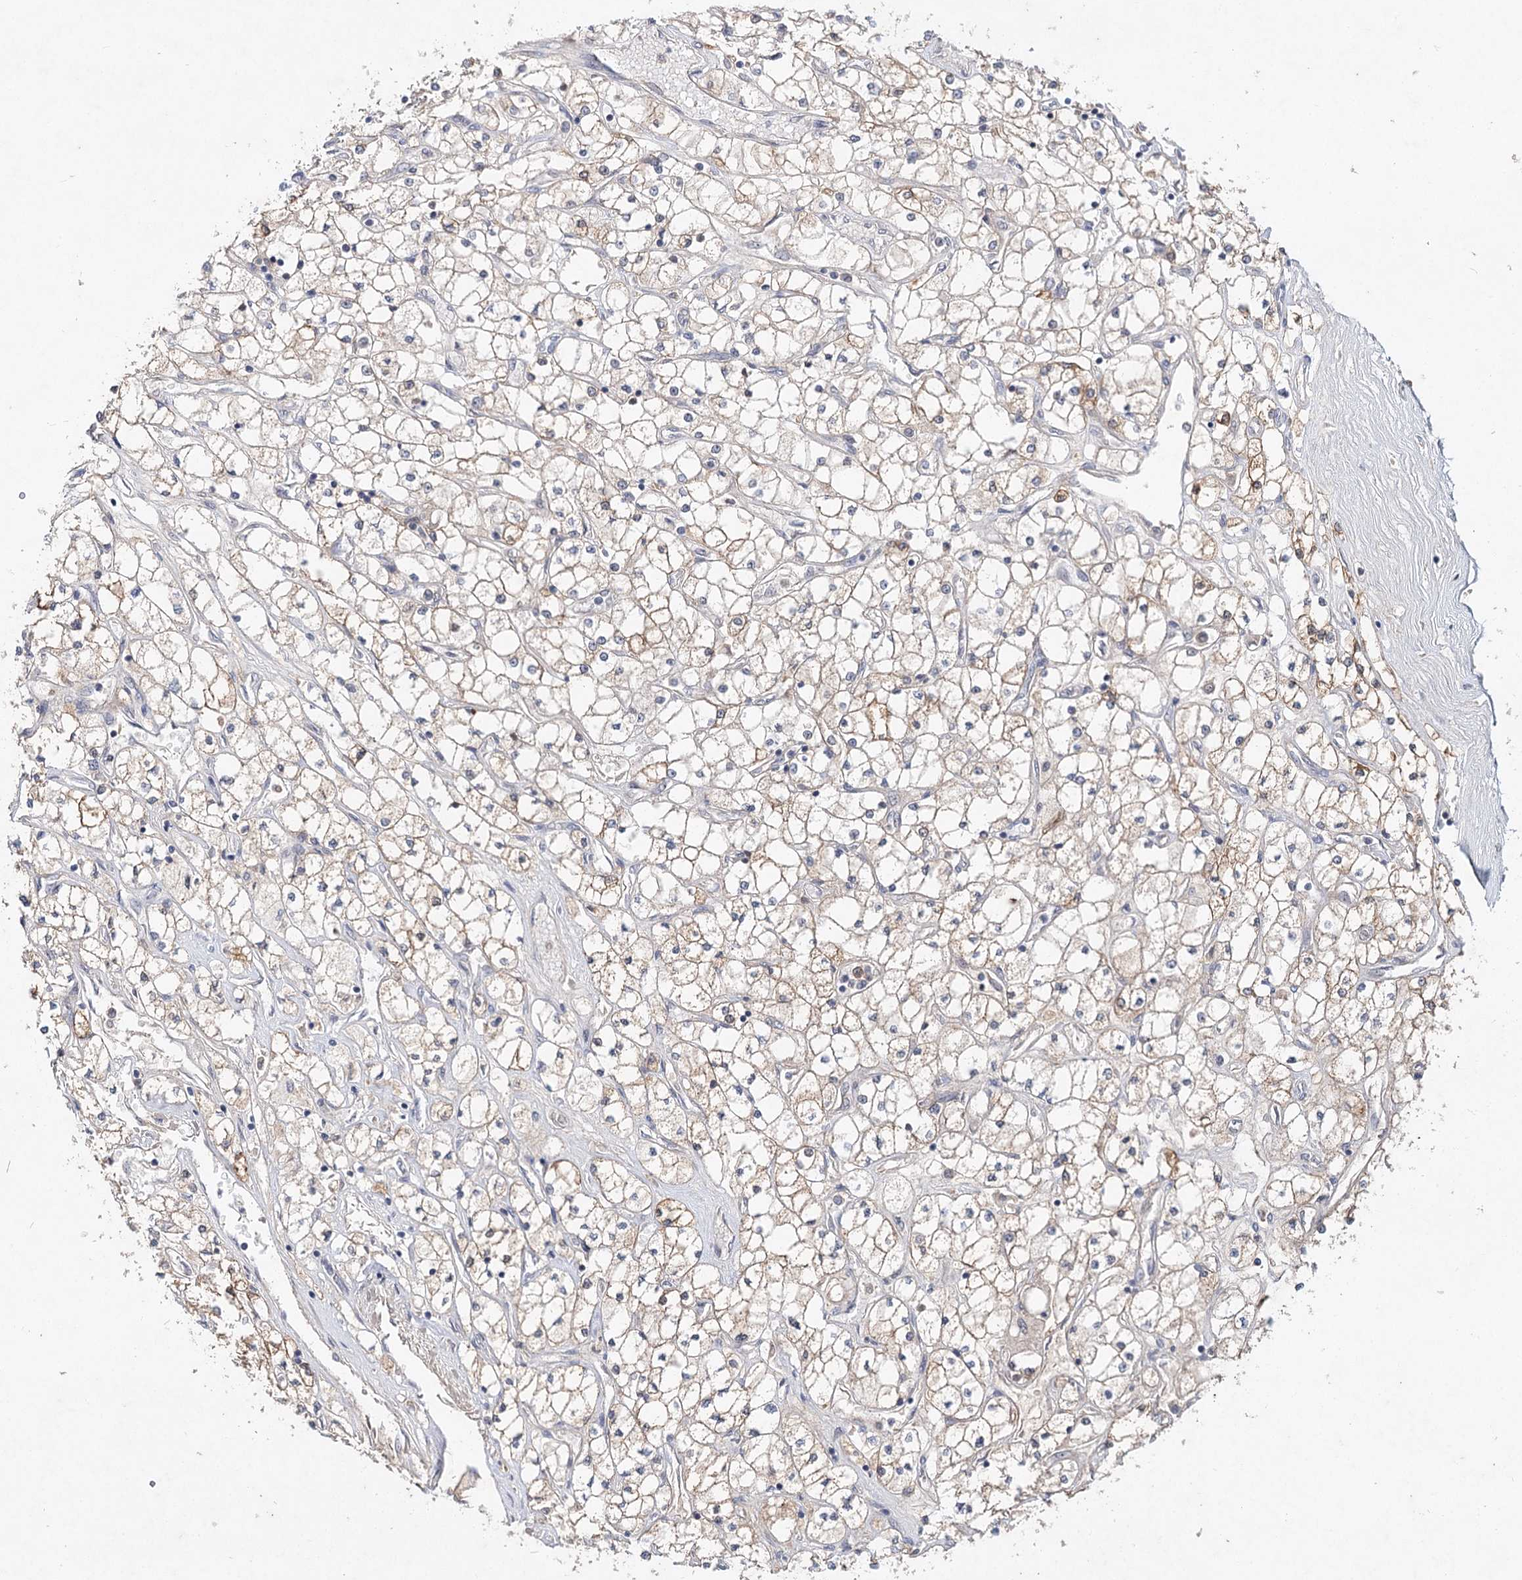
{"staining": {"intensity": "weak", "quantity": "25%-75%", "location": "cytoplasmic/membranous"}, "tissue": "renal cancer", "cell_type": "Tumor cells", "image_type": "cancer", "snomed": [{"axis": "morphology", "description": "Adenocarcinoma, NOS"}, {"axis": "topography", "description": "Kidney"}], "caption": "Immunohistochemical staining of renal cancer shows low levels of weak cytoplasmic/membranous positivity in approximately 25%-75% of tumor cells.", "gene": "AP3B1", "patient": {"sex": "male", "age": 80}}